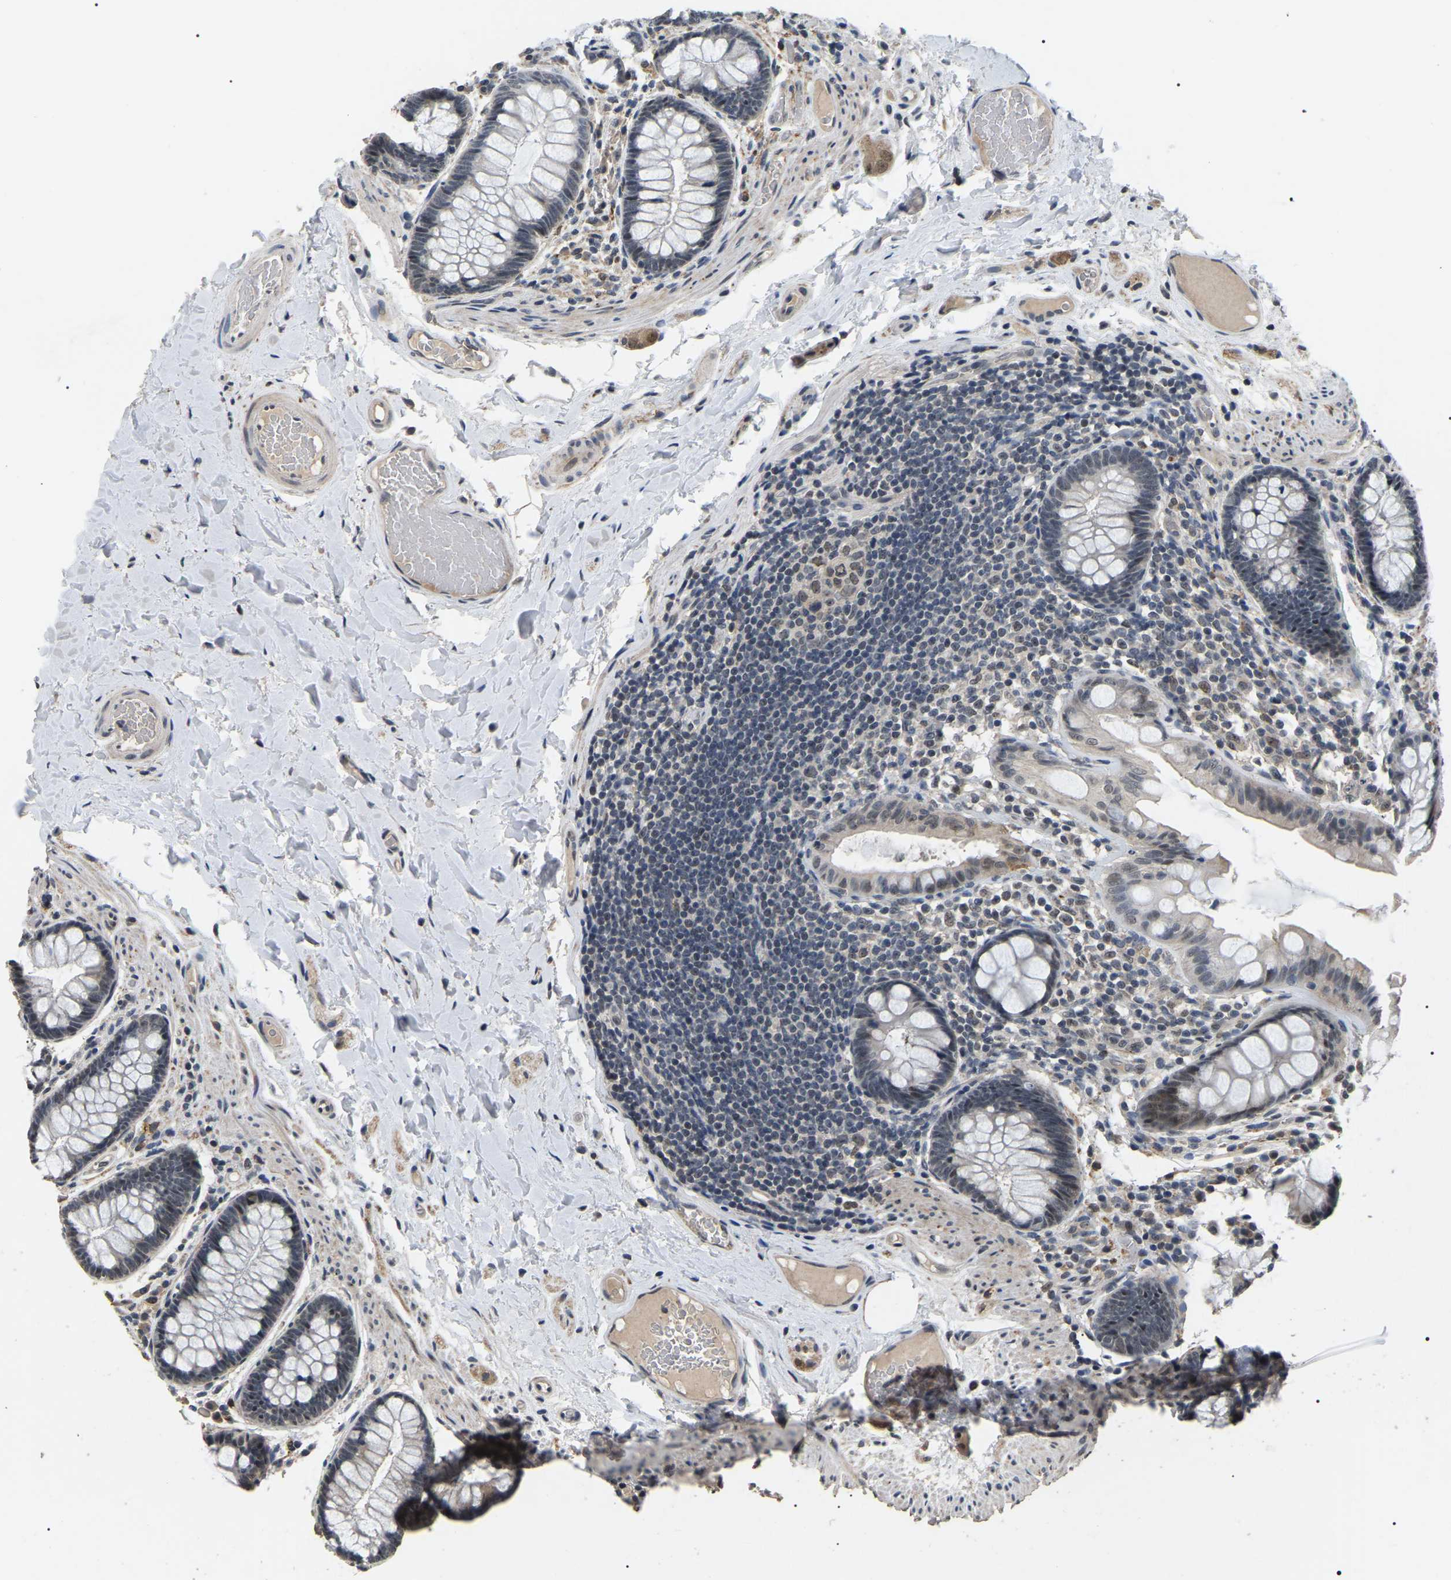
{"staining": {"intensity": "negative", "quantity": "none", "location": "none"}, "tissue": "colon", "cell_type": "Endothelial cells", "image_type": "normal", "snomed": [{"axis": "morphology", "description": "Normal tissue, NOS"}, {"axis": "topography", "description": "Colon"}], "caption": "Immunohistochemical staining of unremarkable colon demonstrates no significant staining in endothelial cells.", "gene": "PPM1E", "patient": {"sex": "female", "age": 56}}